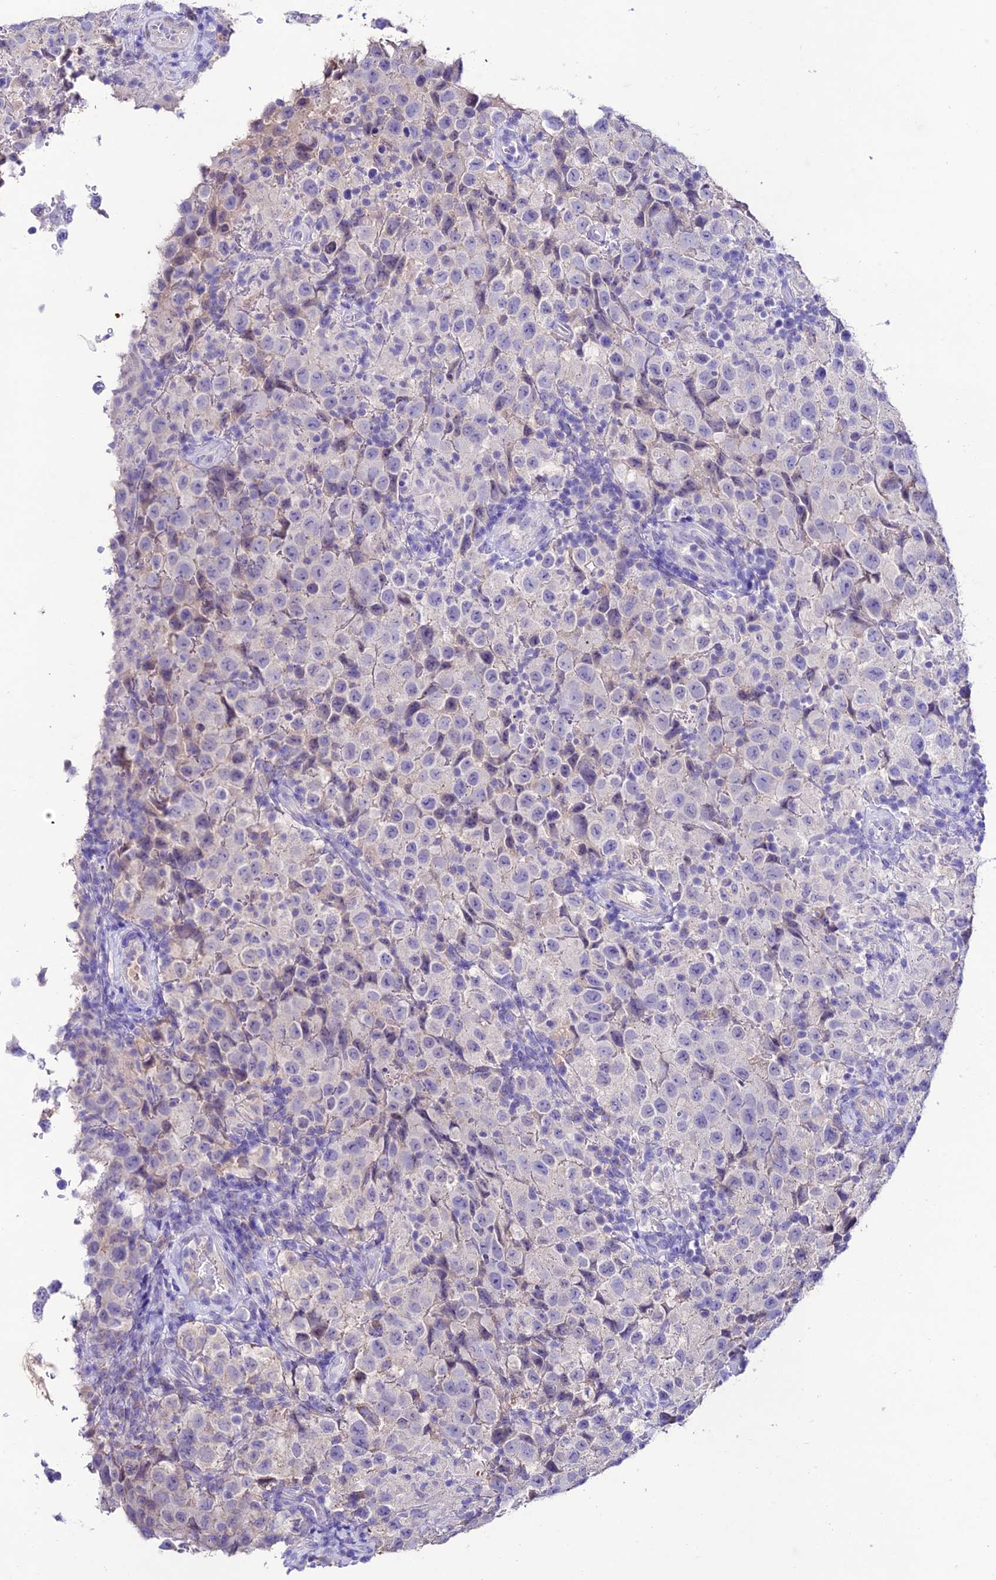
{"staining": {"intensity": "negative", "quantity": "none", "location": "none"}, "tissue": "testis cancer", "cell_type": "Tumor cells", "image_type": "cancer", "snomed": [{"axis": "morphology", "description": "Seminoma, NOS"}, {"axis": "morphology", "description": "Carcinoma, Embryonal, NOS"}, {"axis": "topography", "description": "Testis"}], "caption": "Immunohistochemistry image of human embryonal carcinoma (testis) stained for a protein (brown), which shows no positivity in tumor cells.", "gene": "NLRP6", "patient": {"sex": "male", "age": 41}}